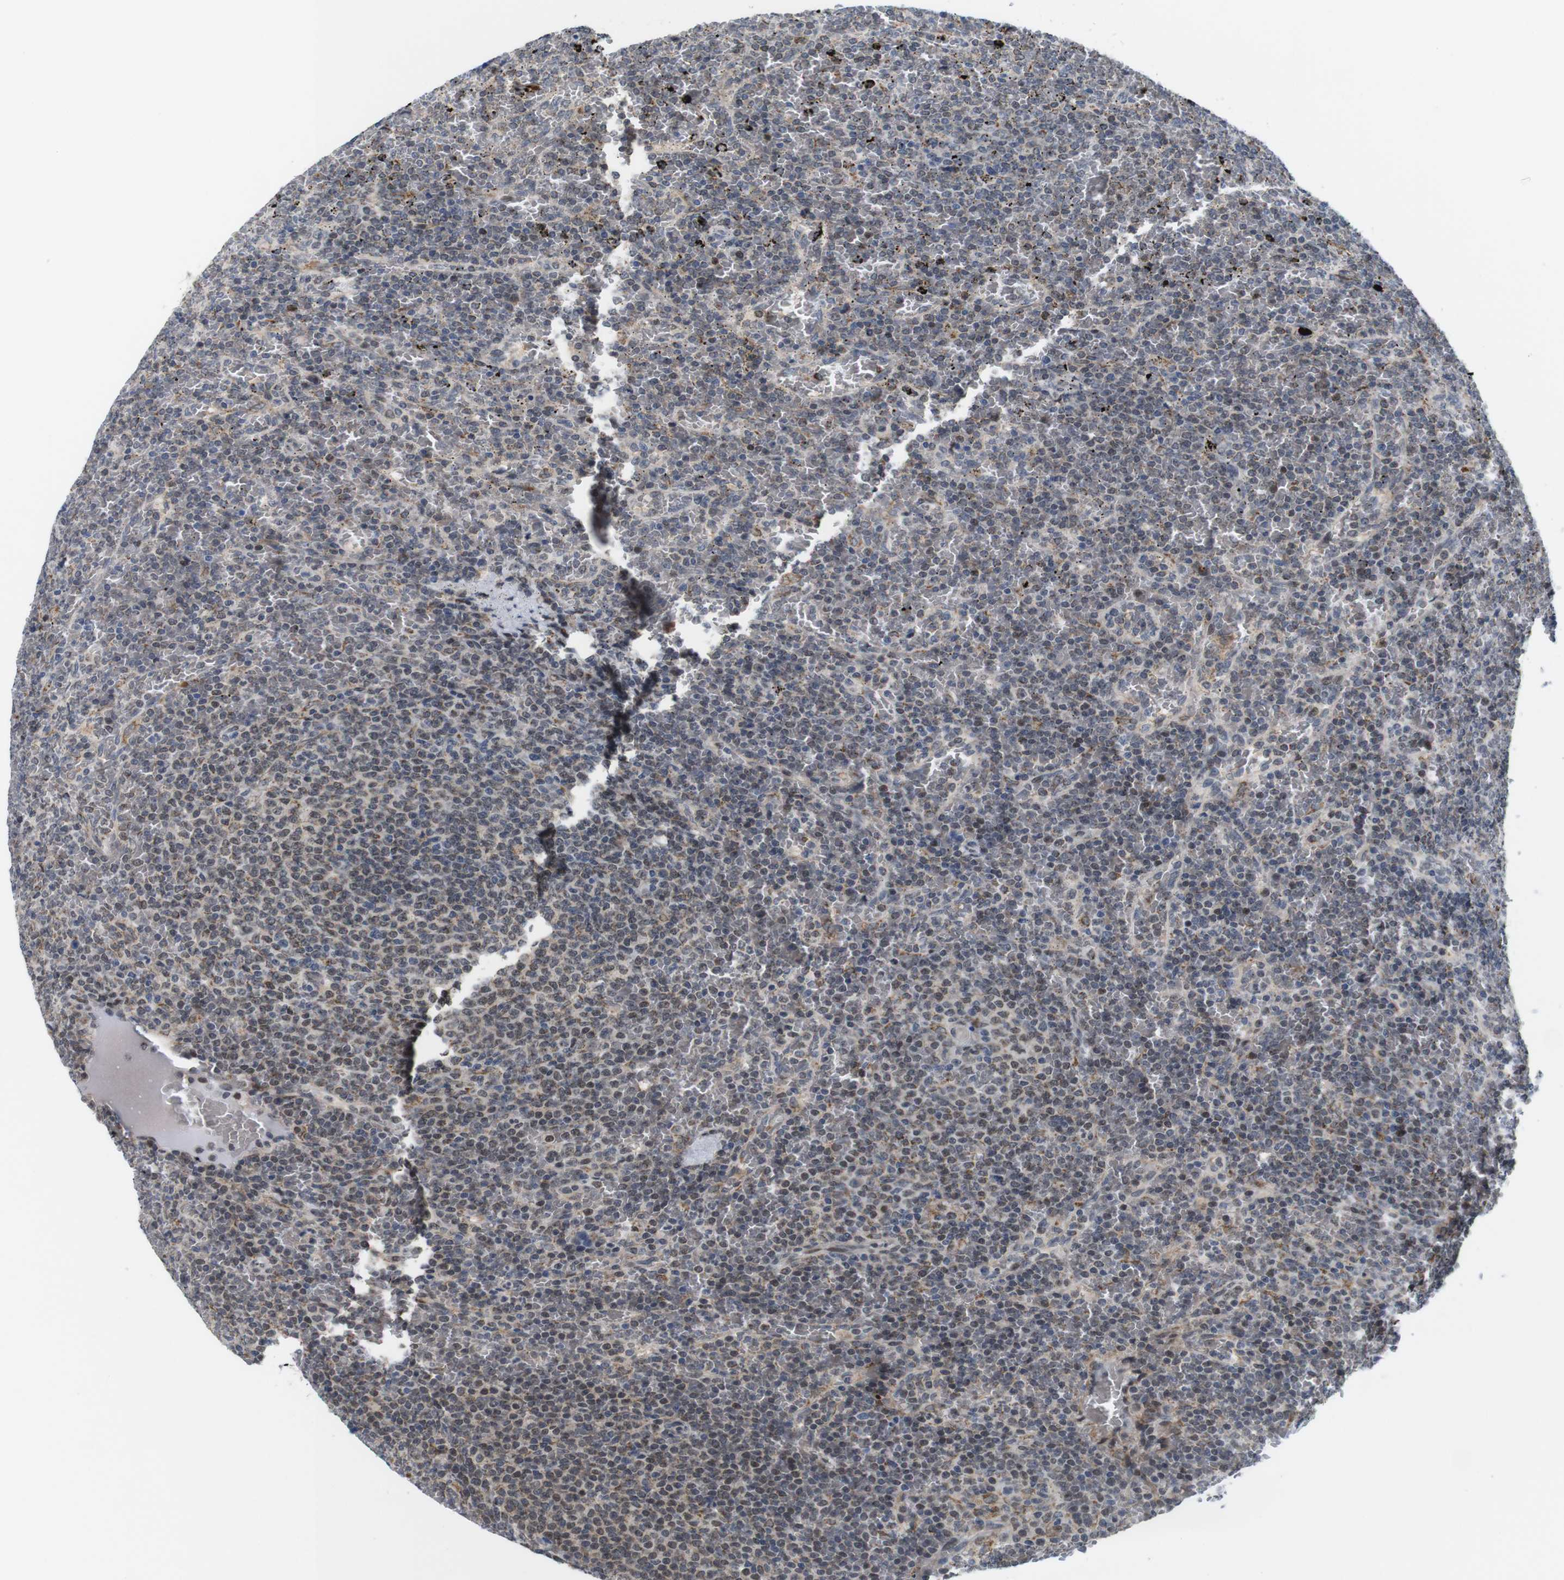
{"staining": {"intensity": "moderate", "quantity": "25%-75%", "location": "nuclear"}, "tissue": "lymphoma", "cell_type": "Tumor cells", "image_type": "cancer", "snomed": [{"axis": "morphology", "description": "Malignant lymphoma, non-Hodgkin's type, Low grade"}, {"axis": "topography", "description": "Spleen"}], "caption": "This micrograph exhibits lymphoma stained with immunohistochemistry (IHC) to label a protein in brown. The nuclear of tumor cells show moderate positivity for the protein. Nuclei are counter-stained blue.", "gene": "PNMA8A", "patient": {"sex": "female", "age": 77}}